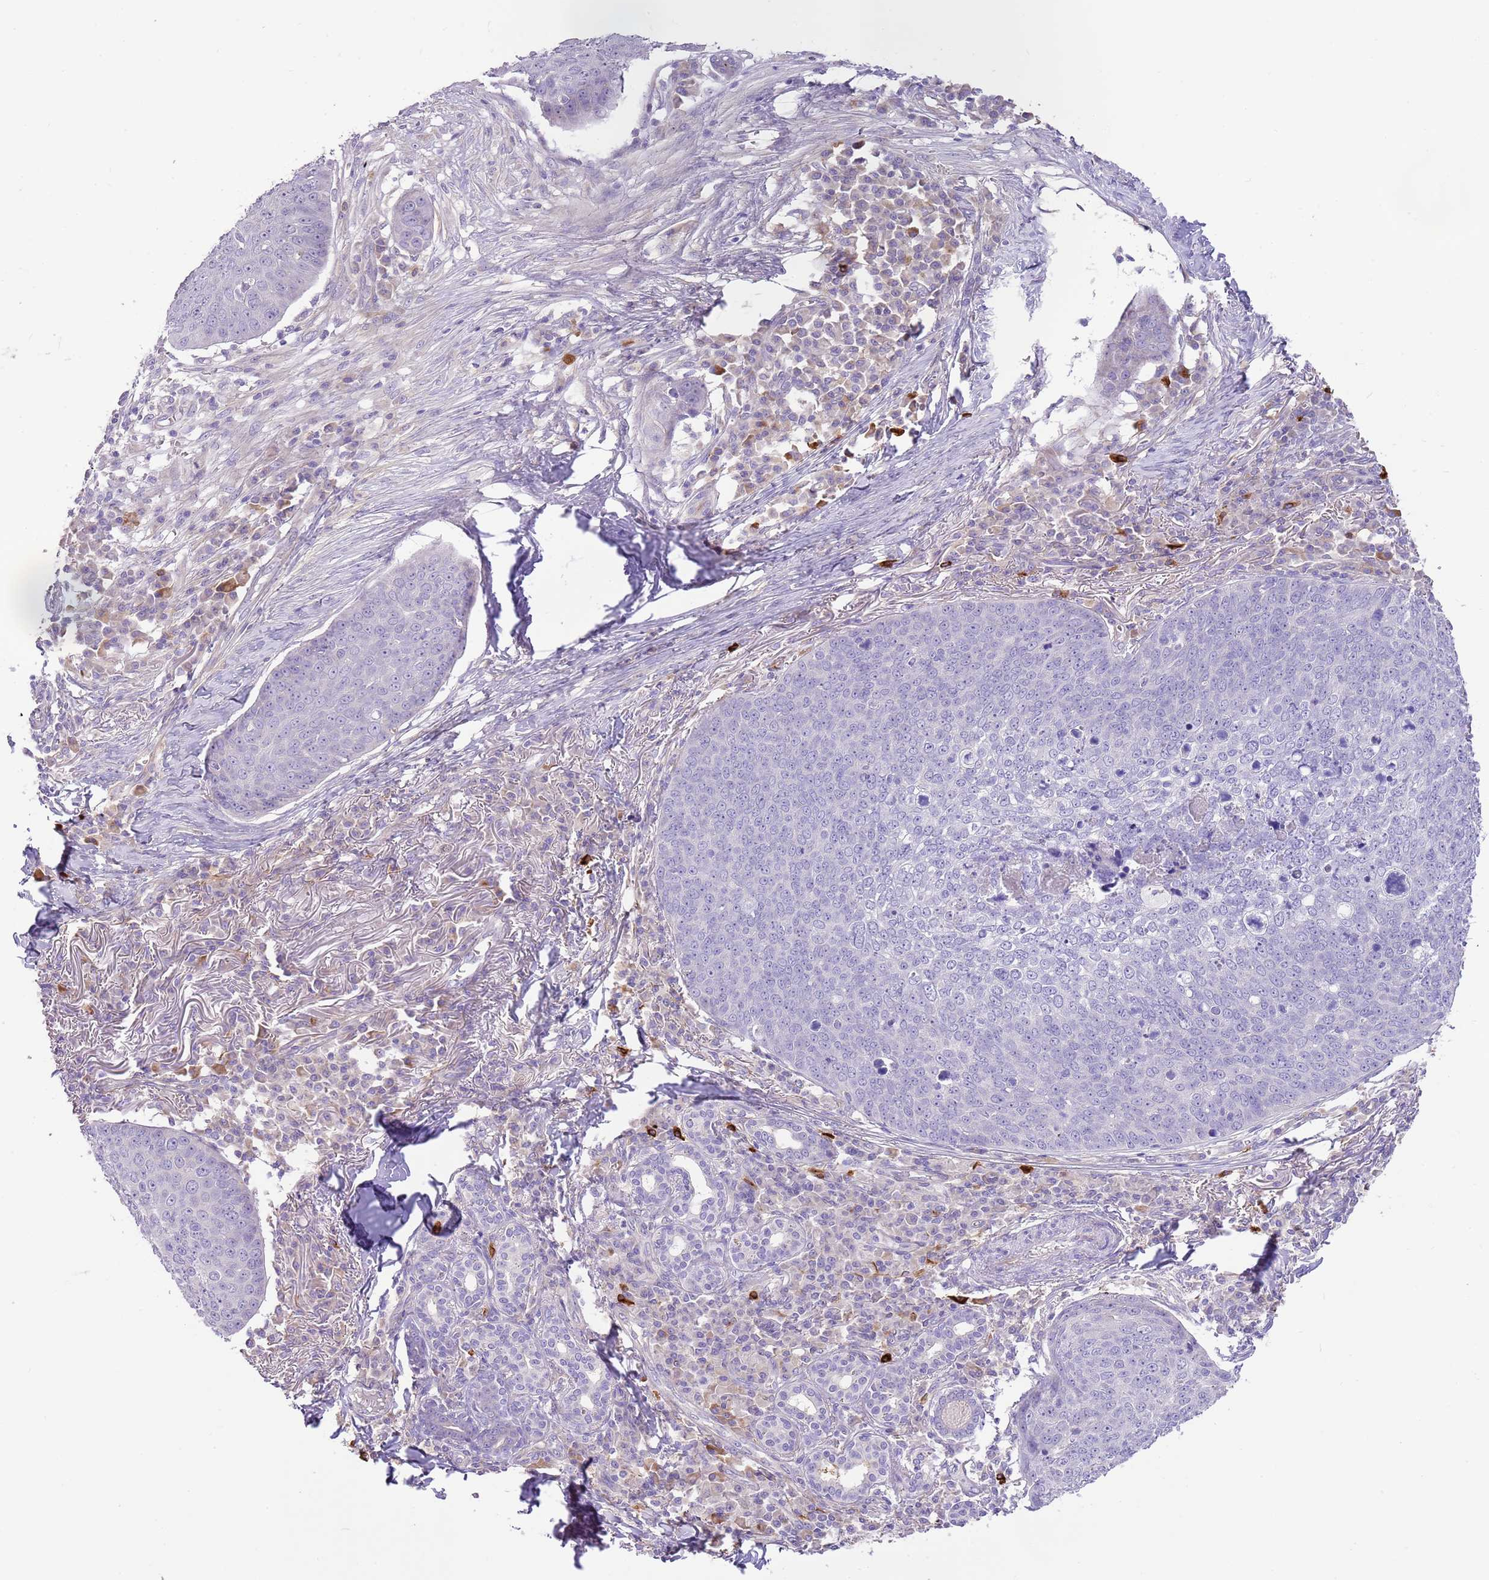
{"staining": {"intensity": "negative", "quantity": "none", "location": "none"}, "tissue": "skin cancer", "cell_type": "Tumor cells", "image_type": "cancer", "snomed": [{"axis": "morphology", "description": "Squamous cell carcinoma, NOS"}, {"axis": "topography", "description": "Skin"}], "caption": "A histopathology image of squamous cell carcinoma (skin) stained for a protein shows no brown staining in tumor cells.", "gene": "RFK", "patient": {"sex": "male", "age": 71}}